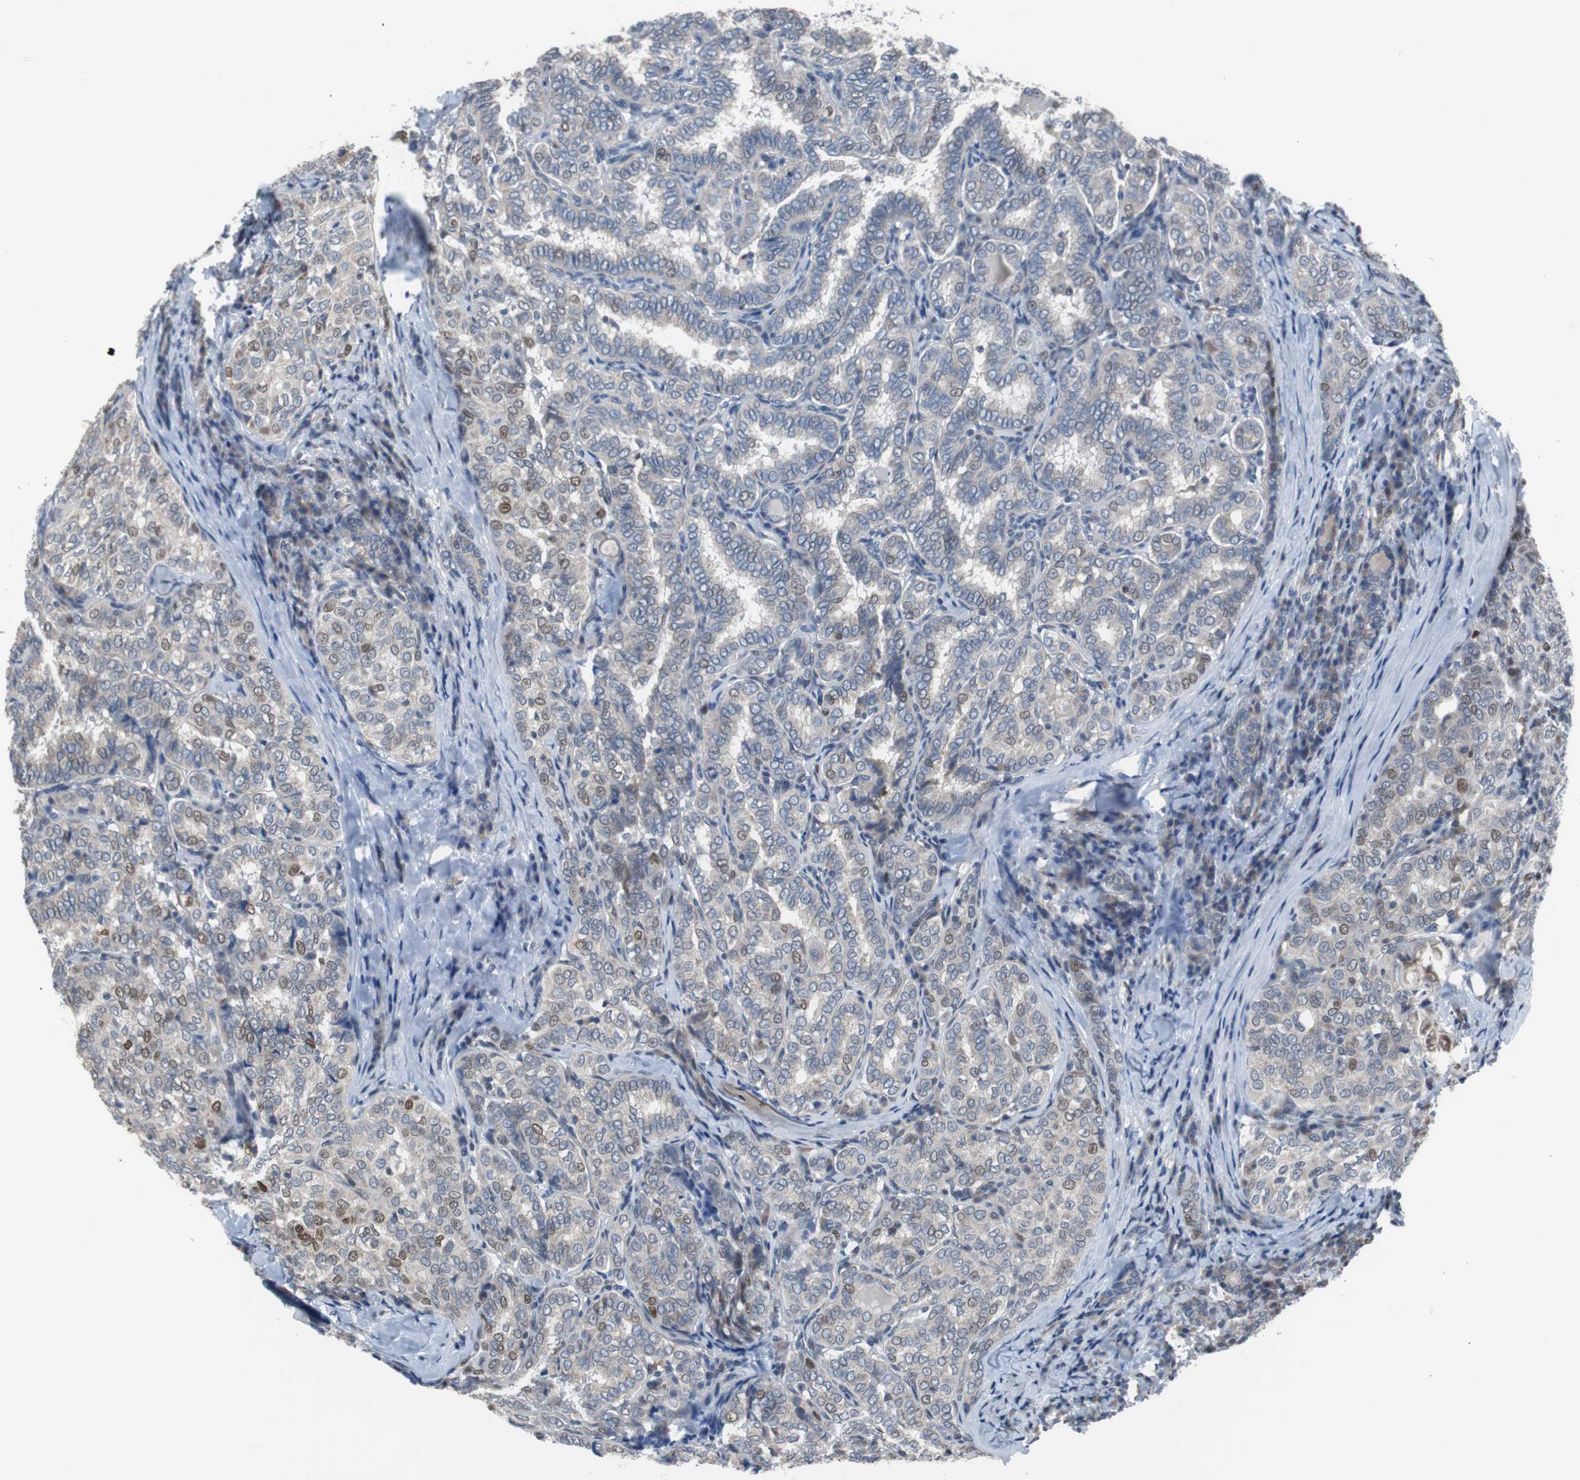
{"staining": {"intensity": "weak", "quantity": "<25%", "location": "cytoplasmic/membranous,nuclear"}, "tissue": "thyroid cancer", "cell_type": "Tumor cells", "image_type": "cancer", "snomed": [{"axis": "morphology", "description": "Normal tissue, NOS"}, {"axis": "morphology", "description": "Papillary adenocarcinoma, NOS"}, {"axis": "topography", "description": "Thyroid gland"}], "caption": "Photomicrograph shows no protein staining in tumor cells of thyroid papillary adenocarcinoma tissue.", "gene": "TP63", "patient": {"sex": "female", "age": 30}}